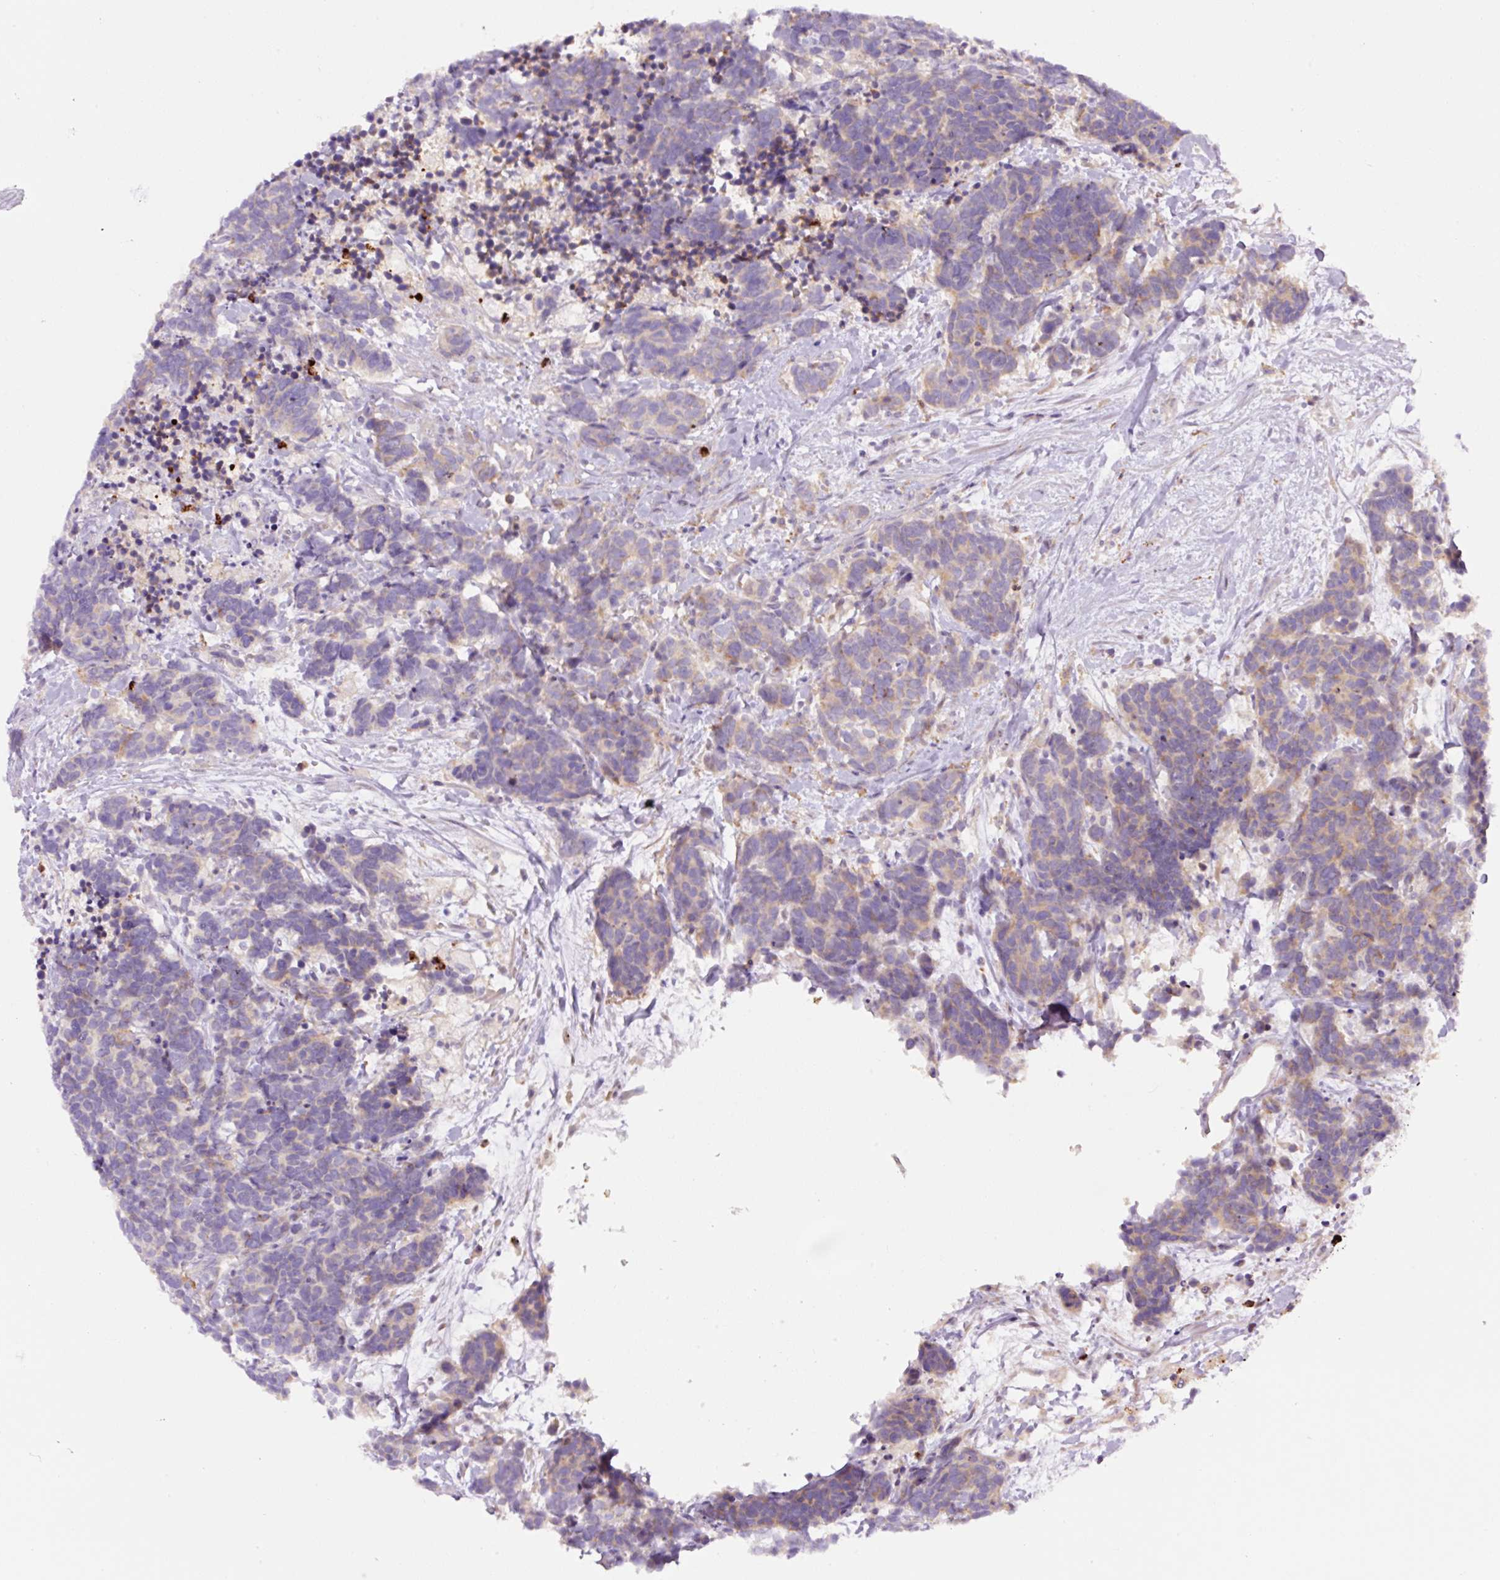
{"staining": {"intensity": "weak", "quantity": "25%-75%", "location": "cytoplasmic/membranous"}, "tissue": "carcinoid", "cell_type": "Tumor cells", "image_type": "cancer", "snomed": [{"axis": "morphology", "description": "Carcinoma, NOS"}, {"axis": "morphology", "description": "Carcinoid, malignant, NOS"}, {"axis": "topography", "description": "Prostate"}], "caption": "High-magnification brightfield microscopy of carcinoid stained with DAB (3,3'-diaminobenzidine) (brown) and counterstained with hematoxylin (blue). tumor cells exhibit weak cytoplasmic/membranous expression is appreciated in approximately25%-75% of cells.", "gene": "SH2D6", "patient": {"sex": "male", "age": 57}}